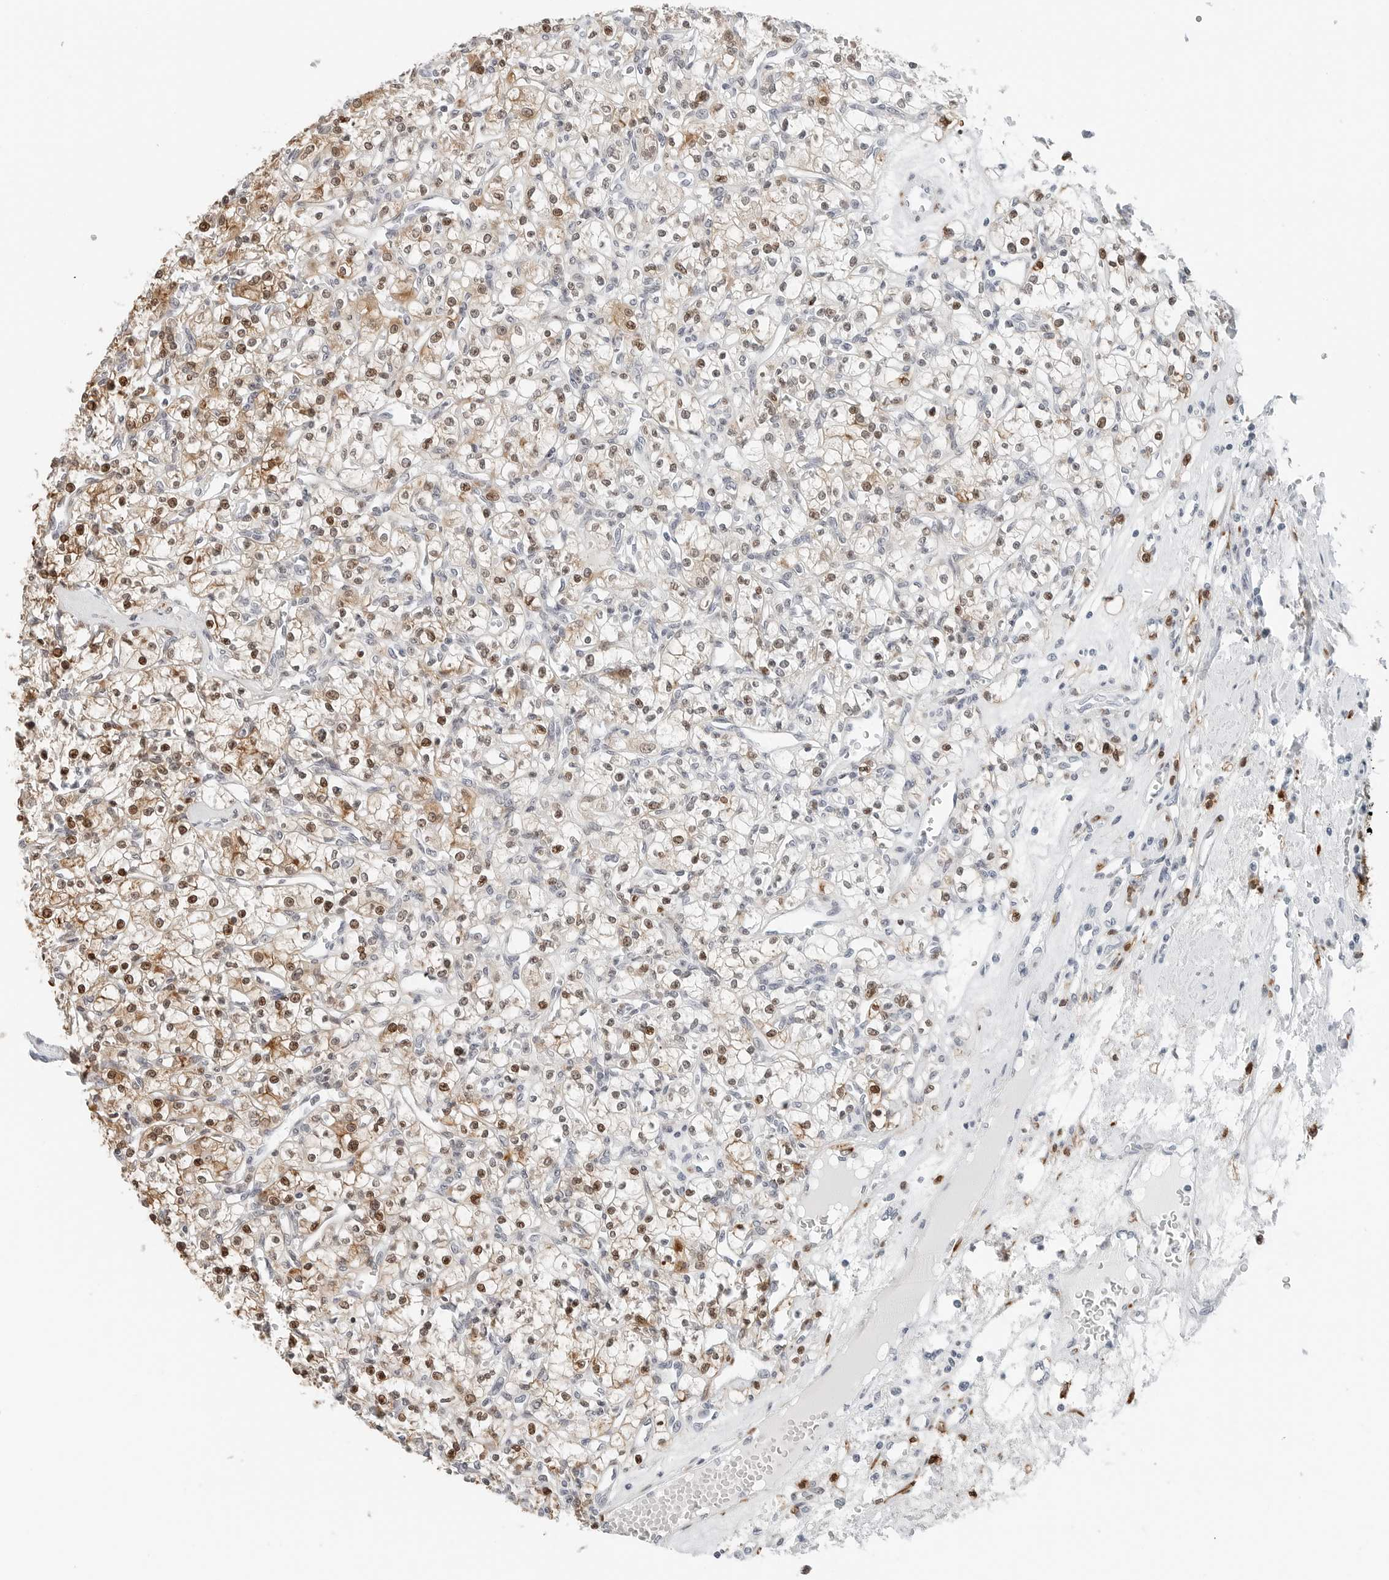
{"staining": {"intensity": "moderate", "quantity": ">75%", "location": "cytoplasmic/membranous,nuclear"}, "tissue": "renal cancer", "cell_type": "Tumor cells", "image_type": "cancer", "snomed": [{"axis": "morphology", "description": "Adenocarcinoma, NOS"}, {"axis": "topography", "description": "Kidney"}], "caption": "Renal cancer tissue displays moderate cytoplasmic/membranous and nuclear positivity in about >75% of tumor cells, visualized by immunohistochemistry.", "gene": "P4HA2", "patient": {"sex": "female", "age": 59}}